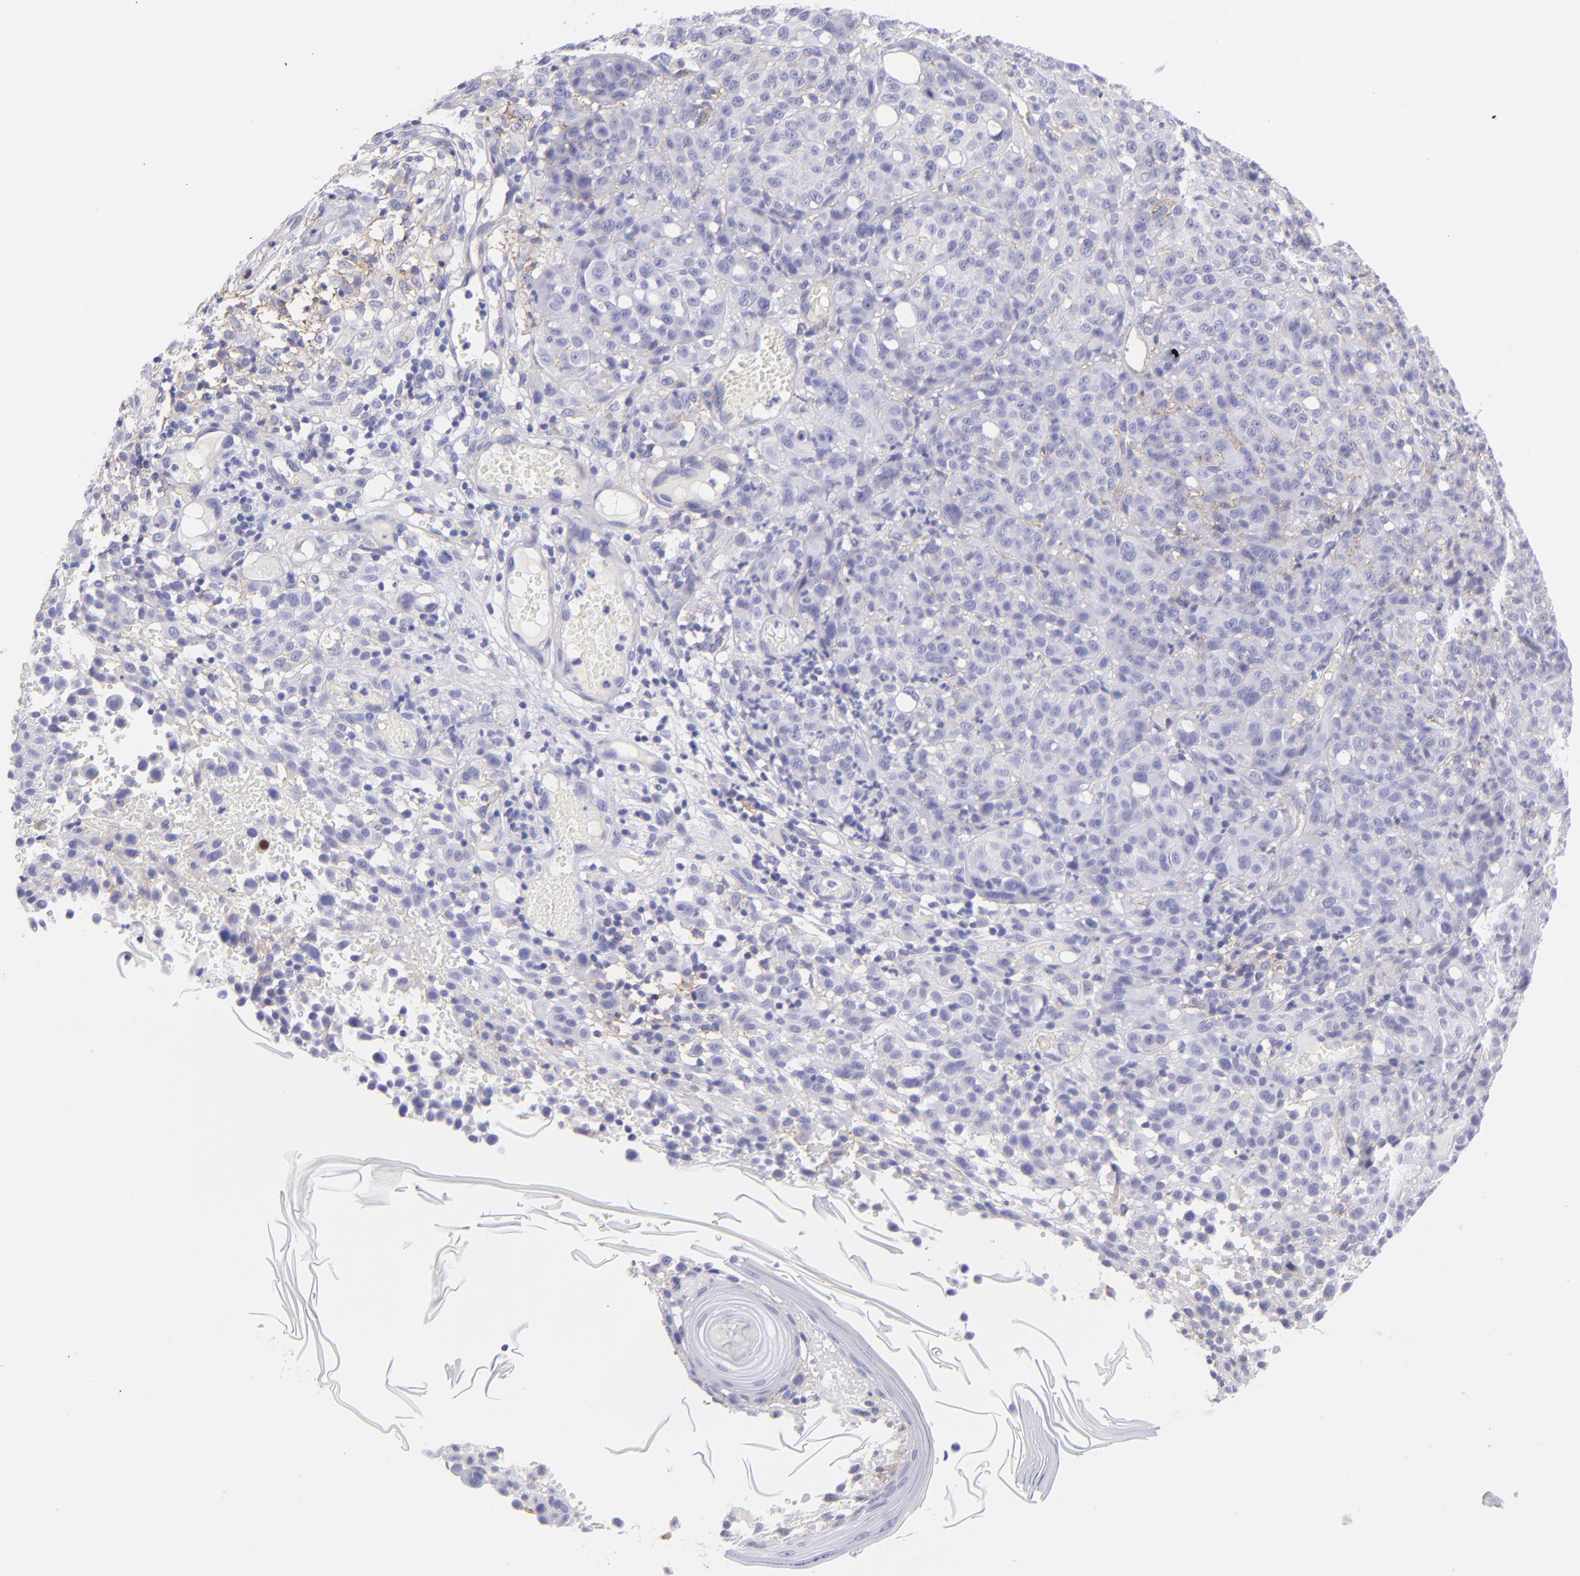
{"staining": {"intensity": "weak", "quantity": "<25%", "location": "cytoplasmic/membranous"}, "tissue": "melanoma", "cell_type": "Tumor cells", "image_type": "cancer", "snomed": [{"axis": "morphology", "description": "Malignant melanoma, NOS"}, {"axis": "topography", "description": "Skin"}], "caption": "DAB (3,3'-diaminobenzidine) immunohistochemical staining of melanoma displays no significant staining in tumor cells.", "gene": "CD81", "patient": {"sex": "female", "age": 49}}